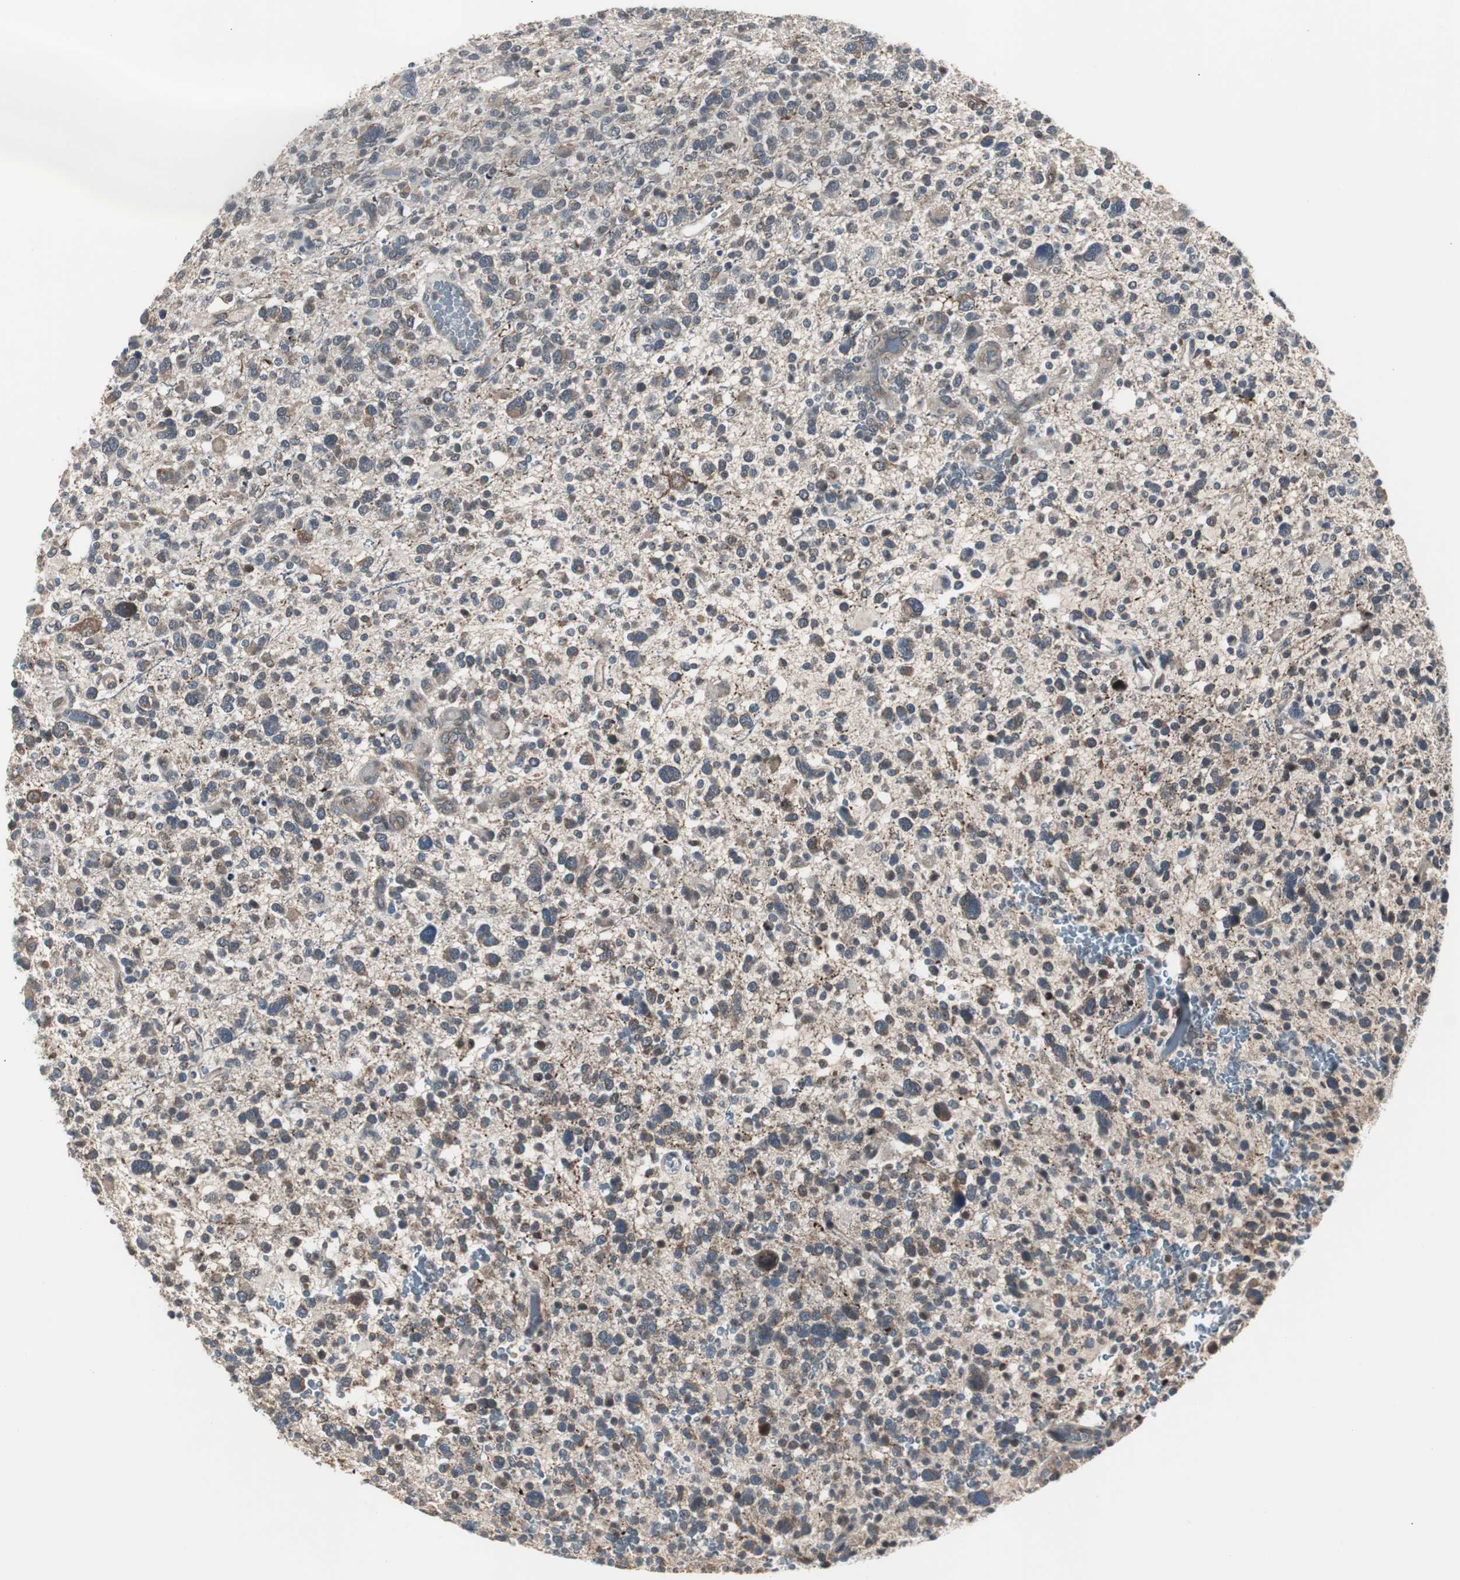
{"staining": {"intensity": "moderate", "quantity": ">75%", "location": "cytoplasmic/membranous"}, "tissue": "glioma", "cell_type": "Tumor cells", "image_type": "cancer", "snomed": [{"axis": "morphology", "description": "Glioma, malignant, High grade"}, {"axis": "topography", "description": "Brain"}], "caption": "IHC (DAB (3,3'-diaminobenzidine)) staining of glioma reveals moderate cytoplasmic/membranous protein expression in approximately >75% of tumor cells.", "gene": "ZMPSTE24", "patient": {"sex": "male", "age": 48}}